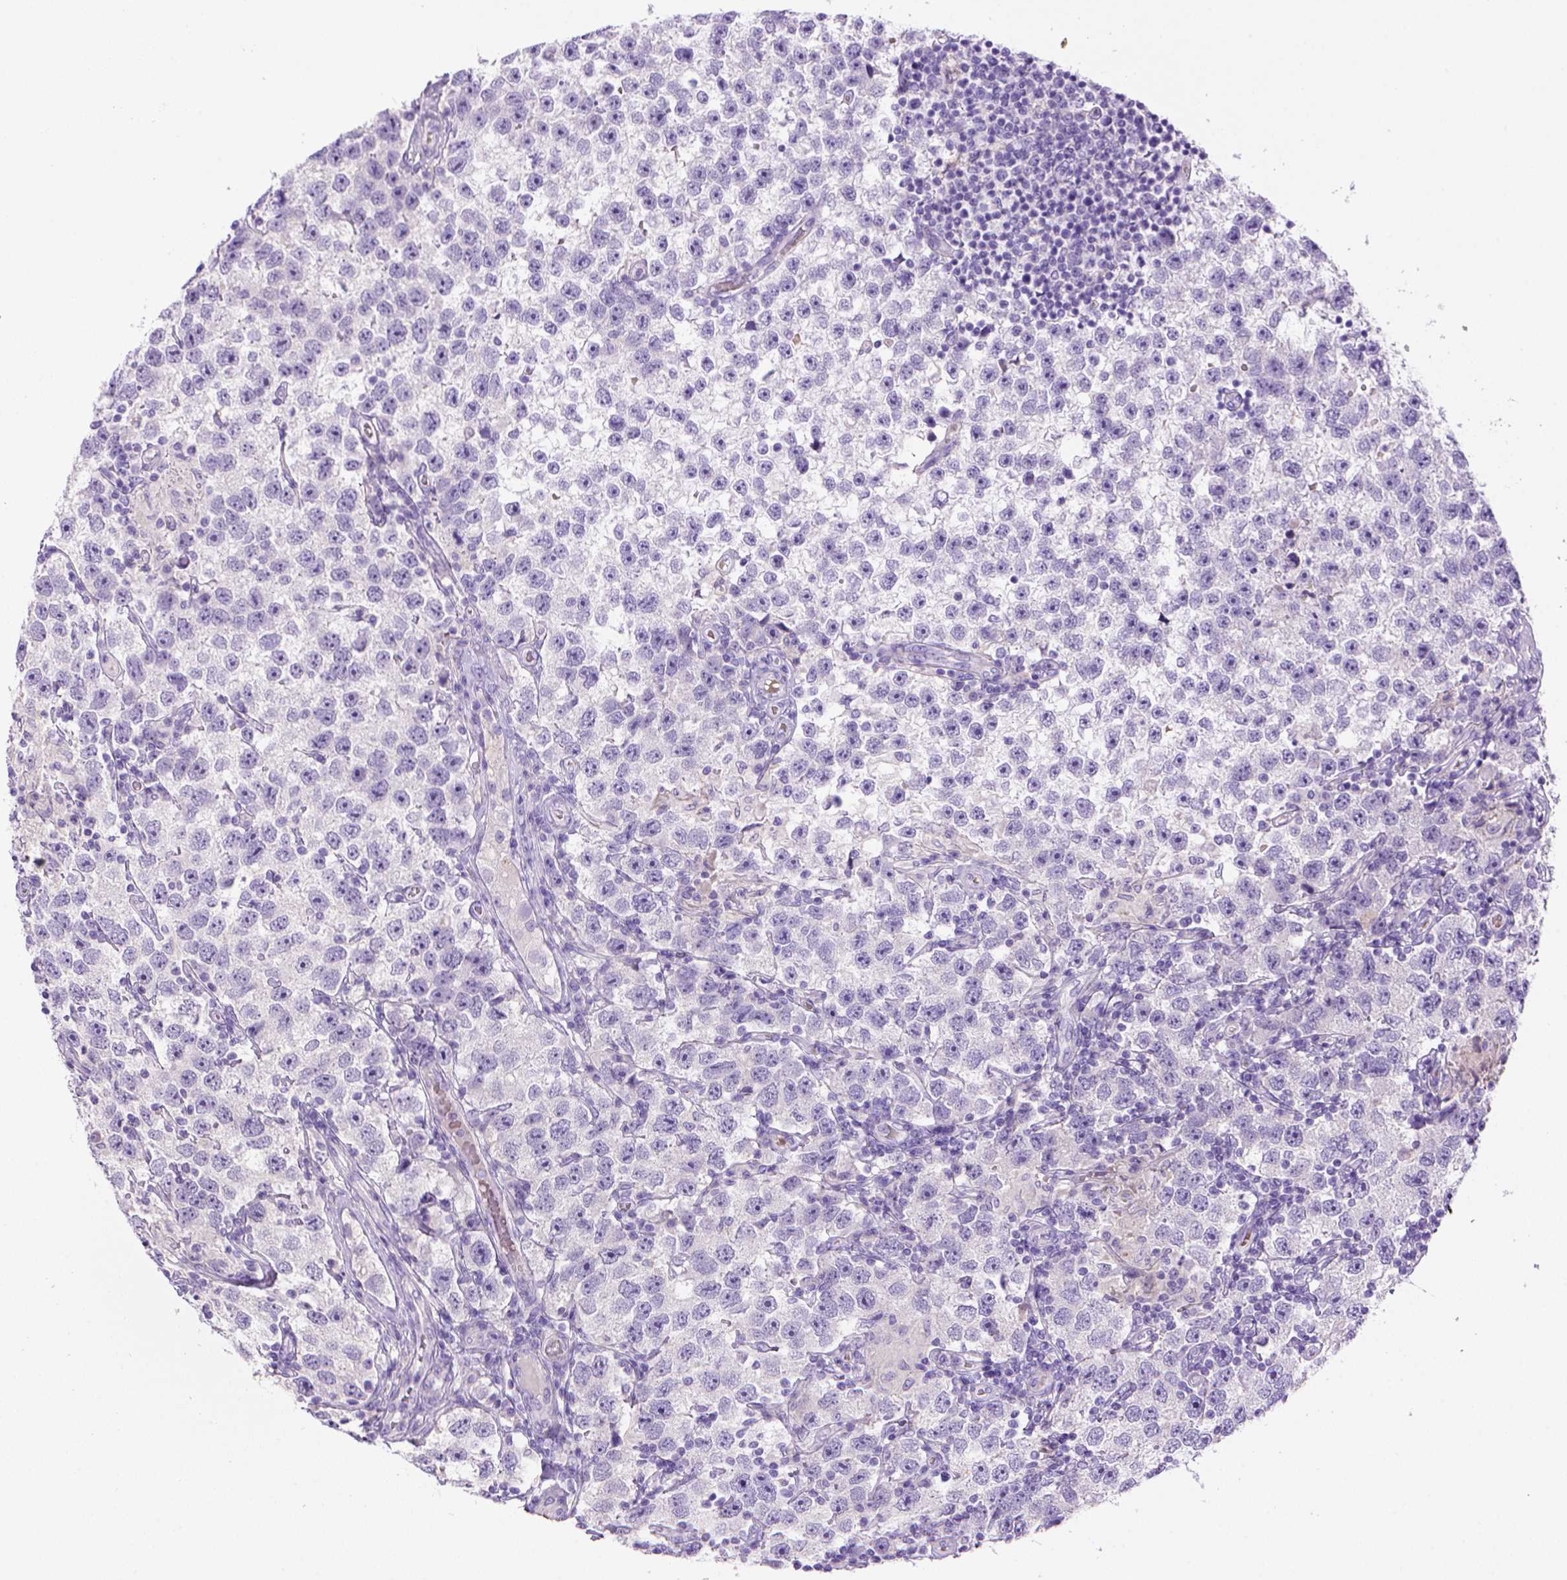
{"staining": {"intensity": "negative", "quantity": "none", "location": "none"}, "tissue": "testis cancer", "cell_type": "Tumor cells", "image_type": "cancer", "snomed": [{"axis": "morphology", "description": "Seminoma, NOS"}, {"axis": "topography", "description": "Testis"}], "caption": "Micrograph shows no significant protein positivity in tumor cells of testis seminoma. (DAB (3,3'-diaminobenzidine) immunohistochemistry (IHC) with hematoxylin counter stain).", "gene": "BAAT", "patient": {"sex": "male", "age": 26}}